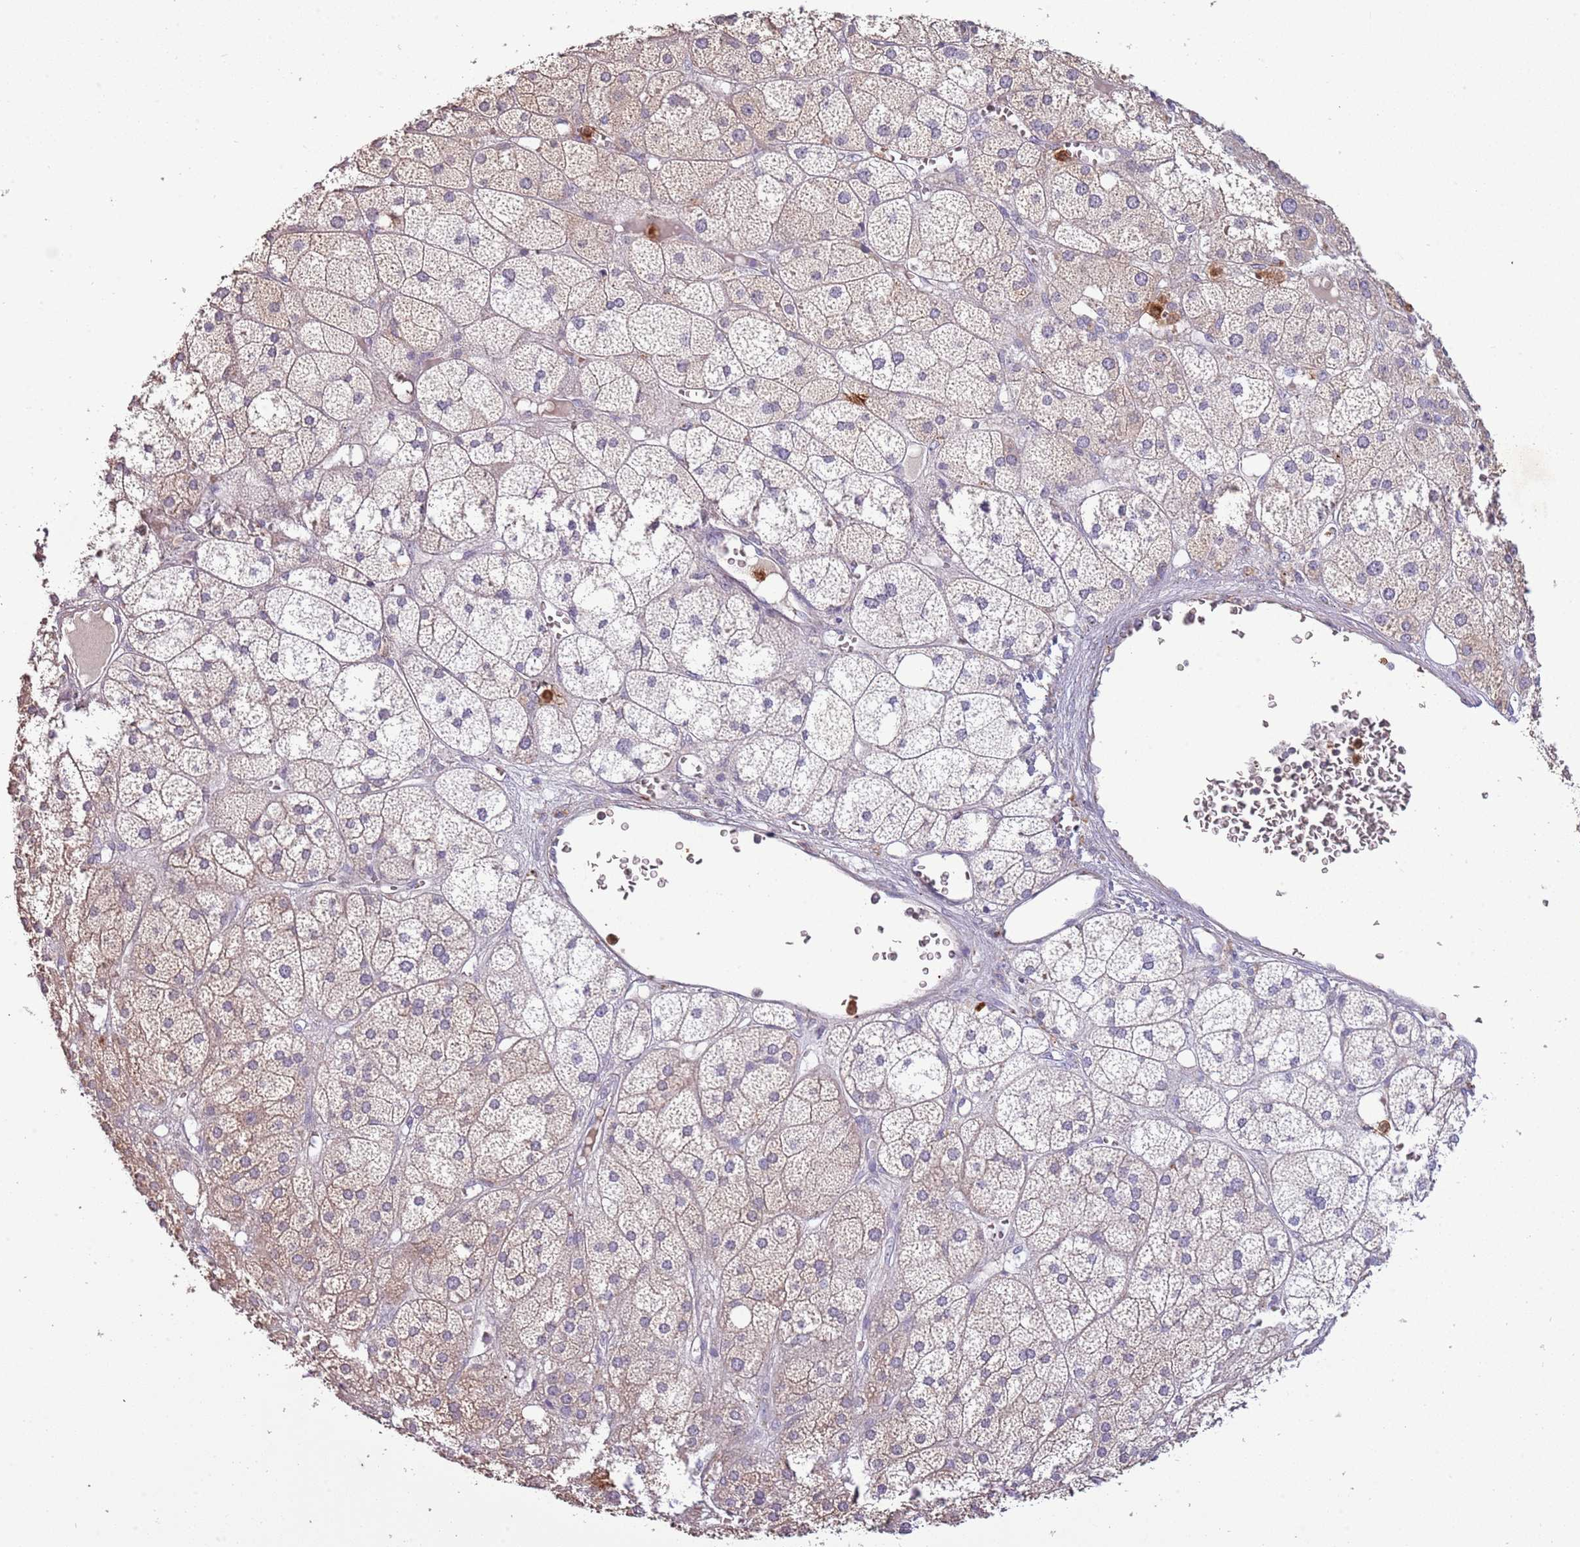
{"staining": {"intensity": "weak", "quantity": "<25%", "location": "cytoplasmic/membranous"}, "tissue": "adrenal gland", "cell_type": "Glandular cells", "image_type": "normal", "snomed": [{"axis": "morphology", "description": "Normal tissue, NOS"}, {"axis": "topography", "description": "Adrenal gland"}], "caption": "Immunohistochemical staining of benign human adrenal gland shows no significant expression in glandular cells. (DAB (3,3'-diaminobenzidine) immunohistochemistry (IHC), high magnification).", "gene": "P2RY13", "patient": {"sex": "female", "age": 61}}